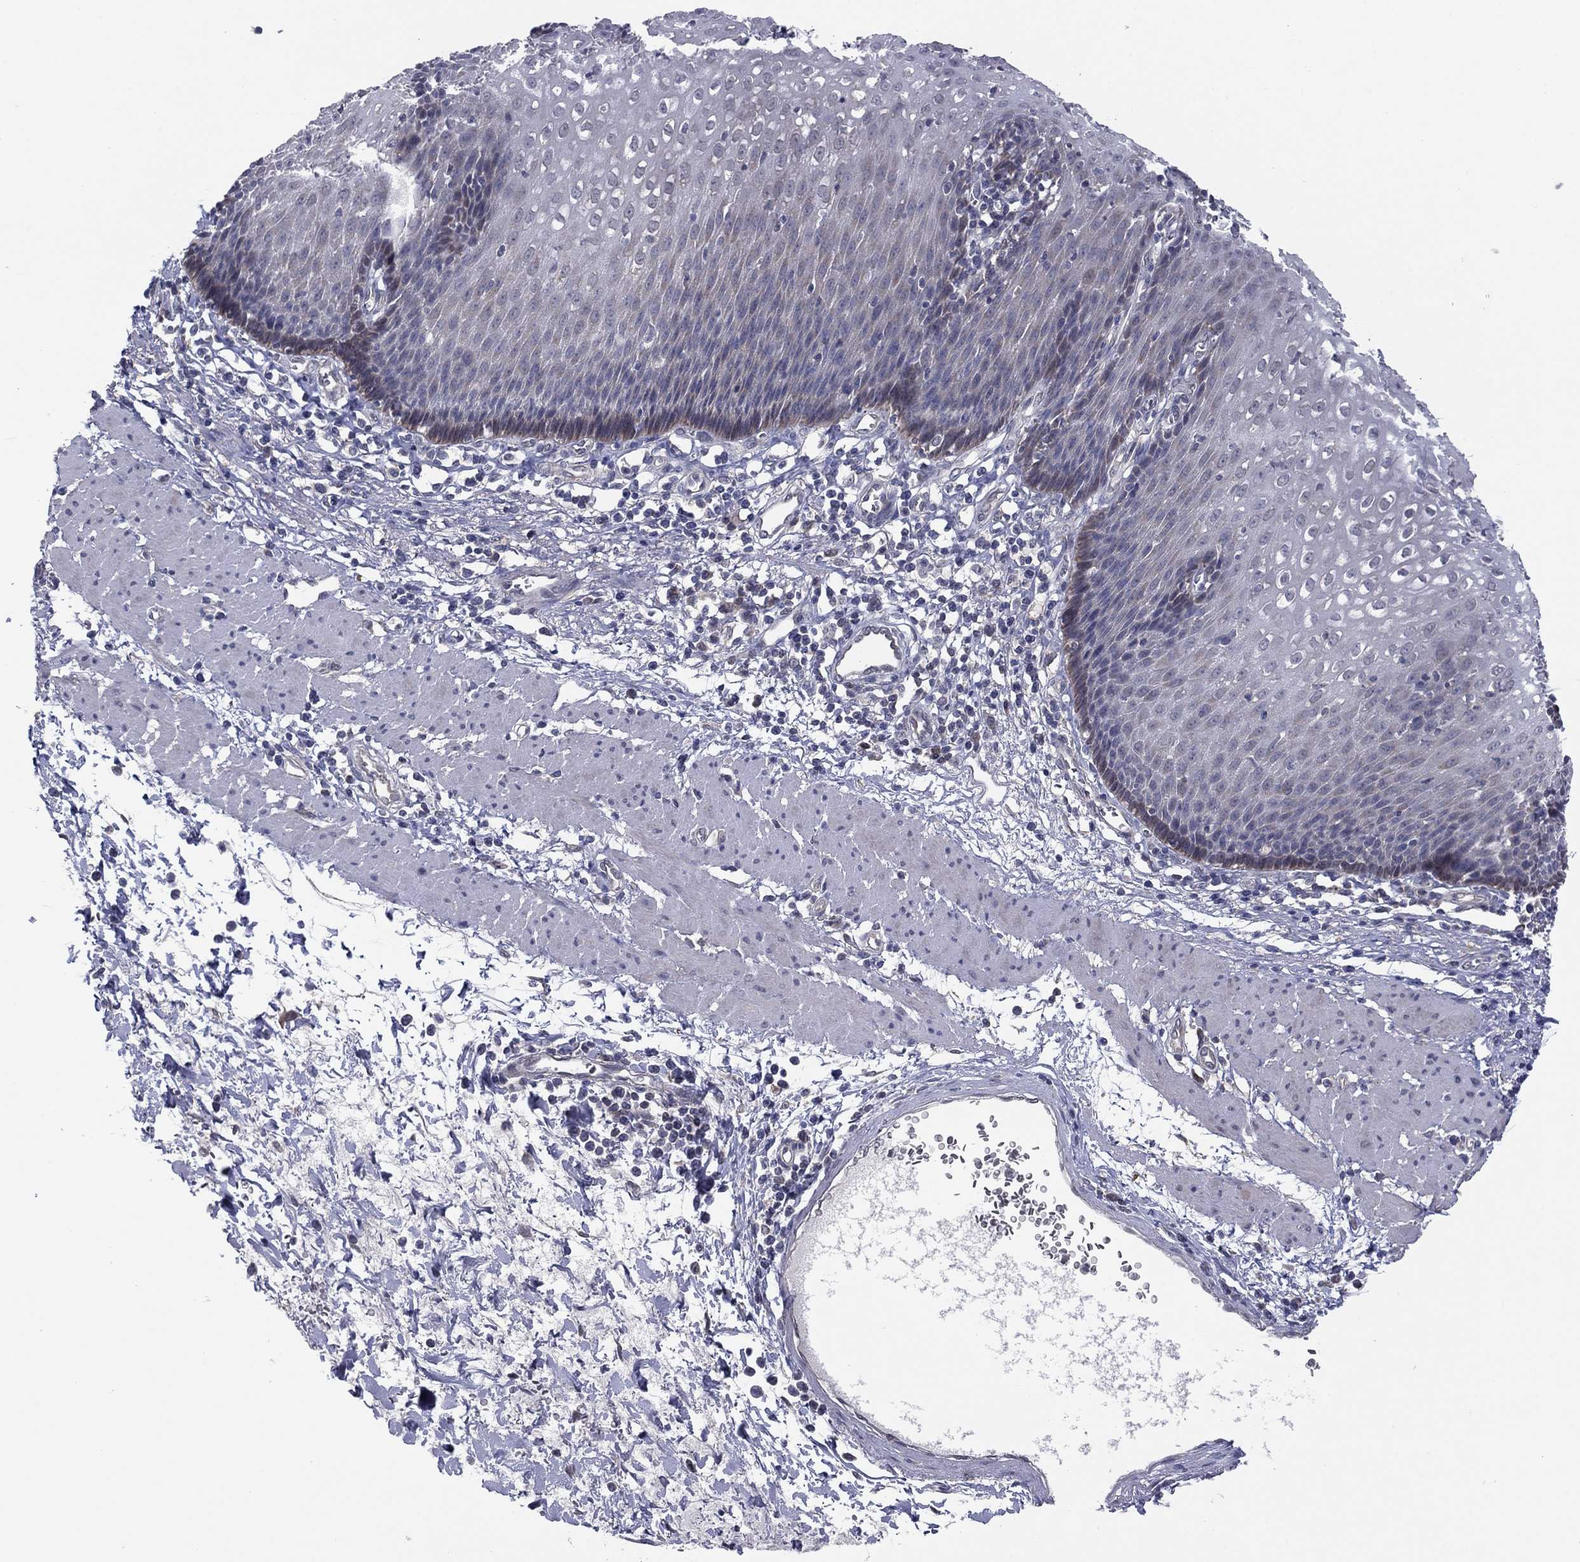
{"staining": {"intensity": "negative", "quantity": "none", "location": "none"}, "tissue": "esophagus", "cell_type": "Squamous epithelial cells", "image_type": "normal", "snomed": [{"axis": "morphology", "description": "Normal tissue, NOS"}, {"axis": "topography", "description": "Esophagus"}], "caption": "This image is of benign esophagus stained with immunohistochemistry to label a protein in brown with the nuclei are counter-stained blue. There is no positivity in squamous epithelial cells.", "gene": "GRHPR", "patient": {"sex": "male", "age": 57}}